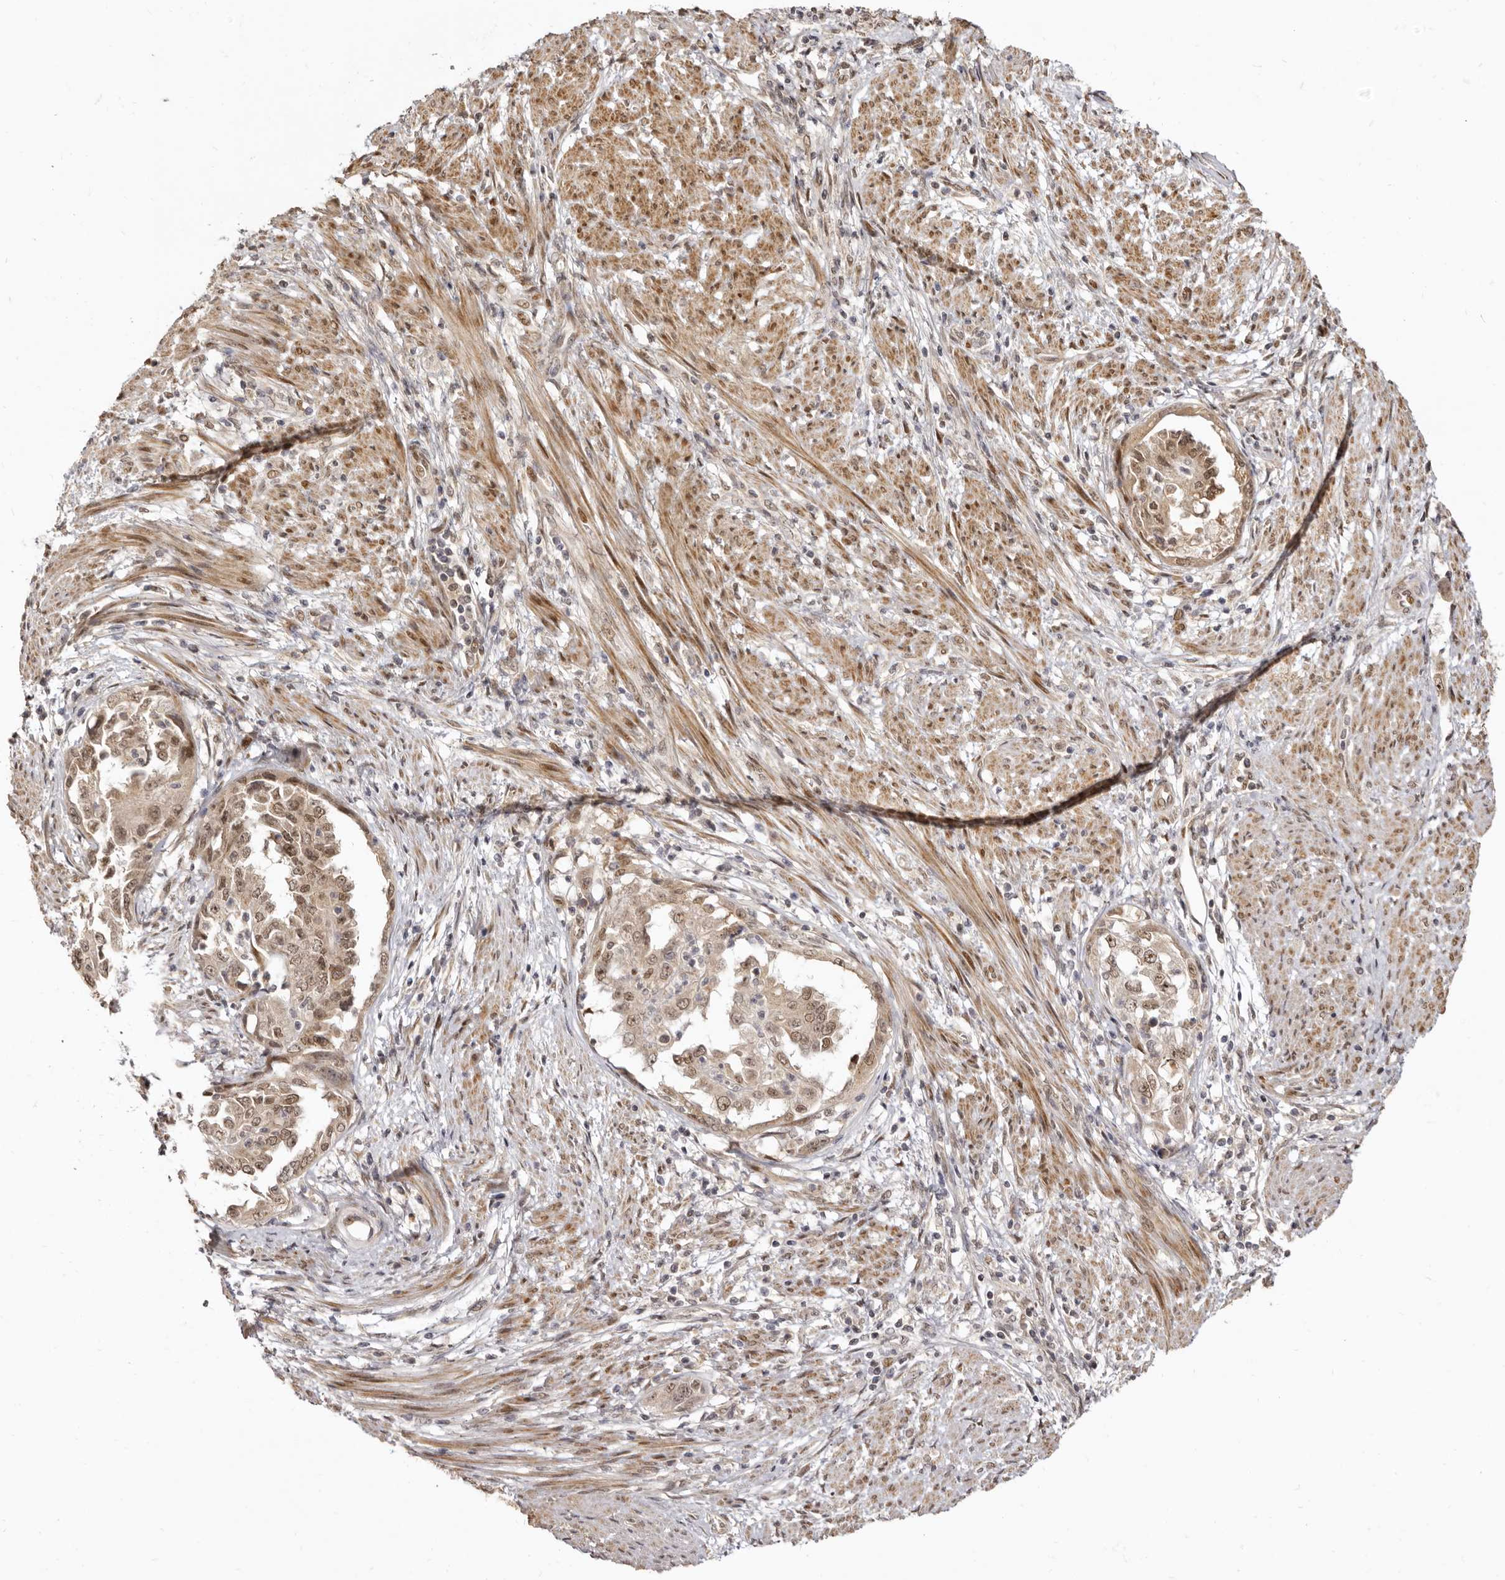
{"staining": {"intensity": "strong", "quantity": ">75%", "location": "cytoplasmic/membranous,nuclear"}, "tissue": "endometrial cancer", "cell_type": "Tumor cells", "image_type": "cancer", "snomed": [{"axis": "morphology", "description": "Adenocarcinoma, NOS"}, {"axis": "topography", "description": "Endometrium"}], "caption": "Endometrial cancer stained with a brown dye reveals strong cytoplasmic/membranous and nuclear positive expression in approximately >75% of tumor cells.", "gene": "ZNF326", "patient": {"sex": "female", "age": 85}}